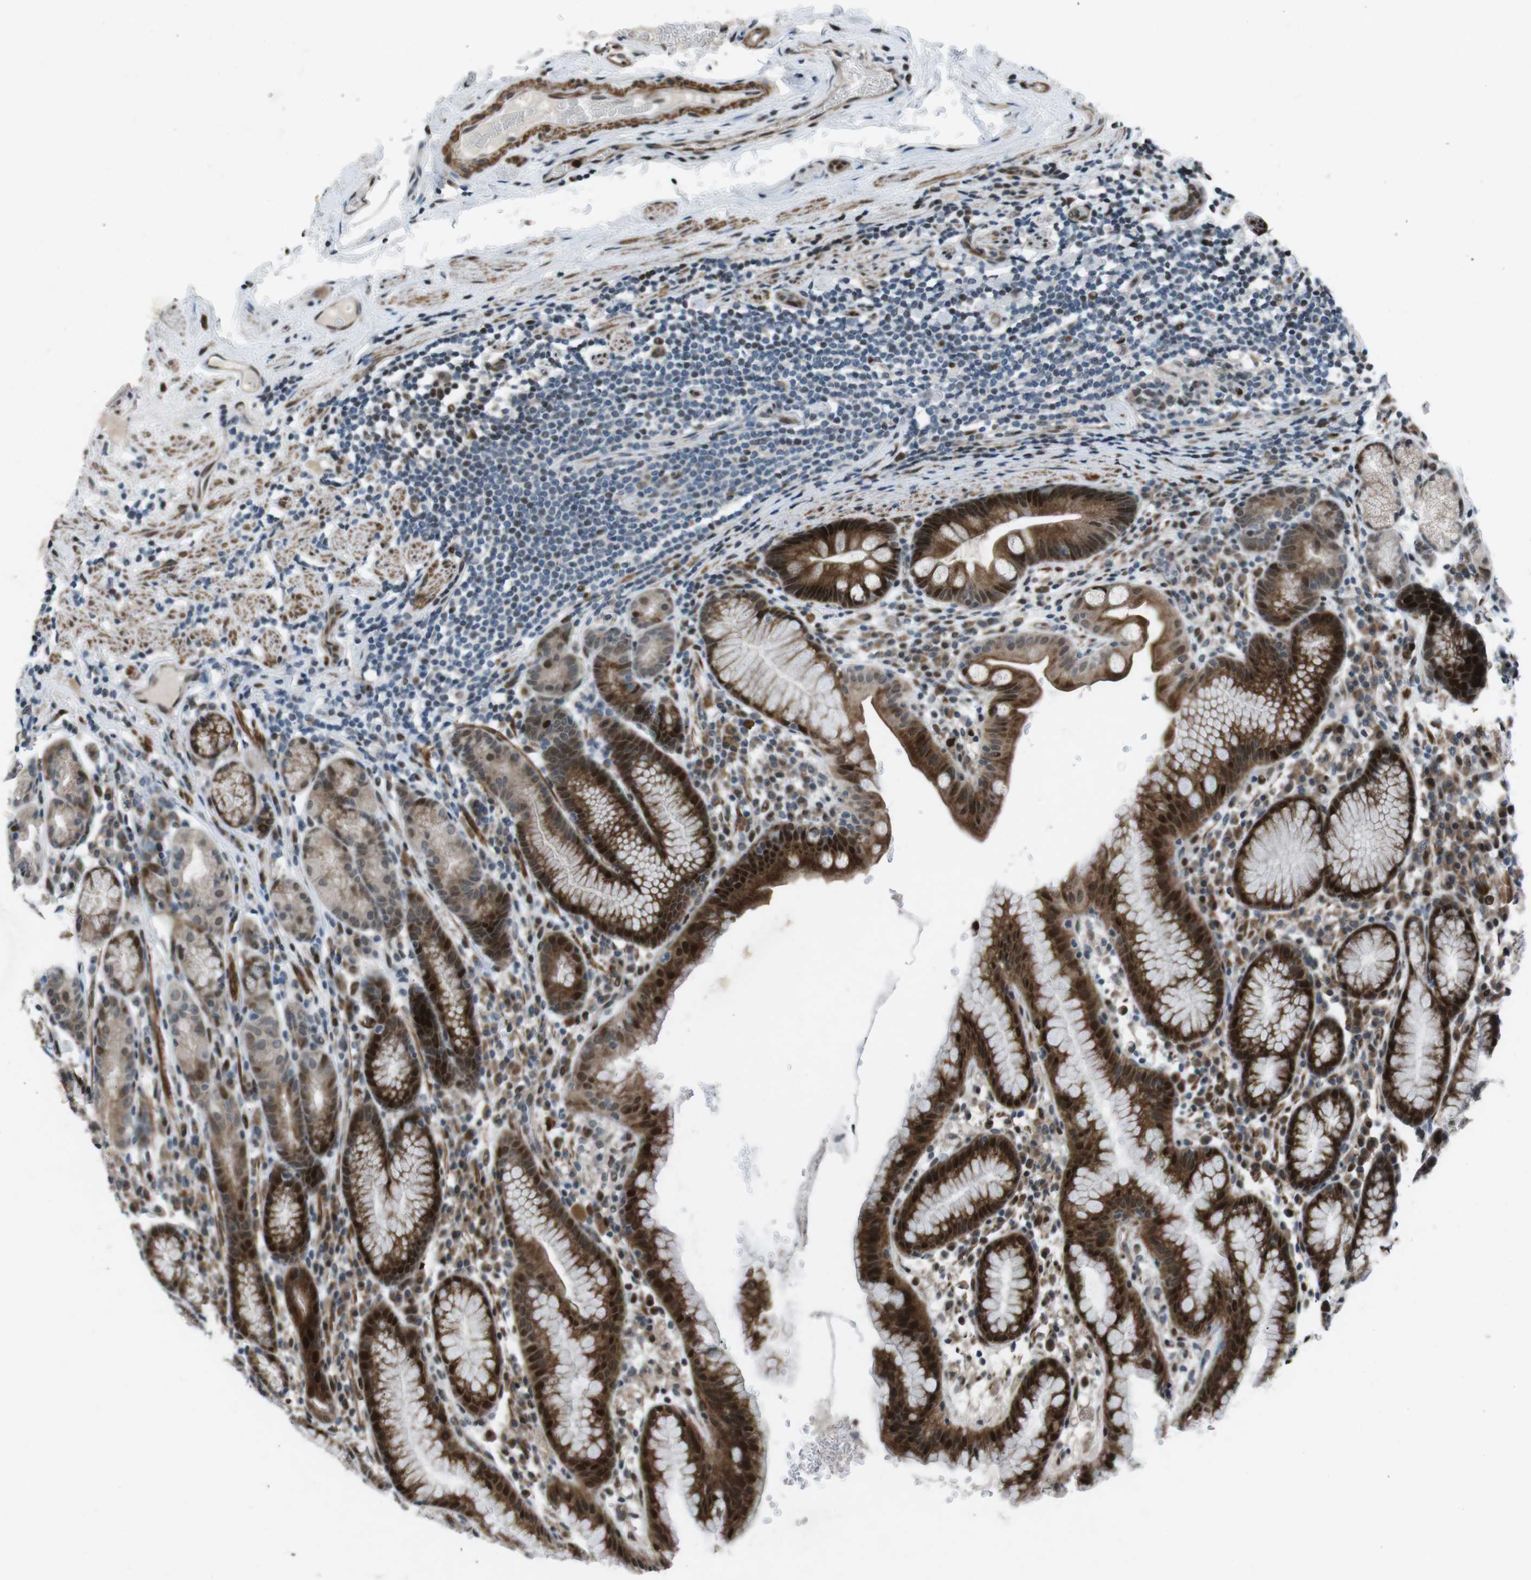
{"staining": {"intensity": "strong", "quantity": "25%-75%", "location": "cytoplasmic/membranous,nuclear"}, "tissue": "stomach", "cell_type": "Glandular cells", "image_type": "normal", "snomed": [{"axis": "morphology", "description": "Normal tissue, NOS"}, {"axis": "topography", "description": "Stomach, lower"}], "caption": "A micrograph showing strong cytoplasmic/membranous,nuclear positivity in approximately 25%-75% of glandular cells in benign stomach, as visualized by brown immunohistochemical staining.", "gene": "PBRM1", "patient": {"sex": "male", "age": 52}}